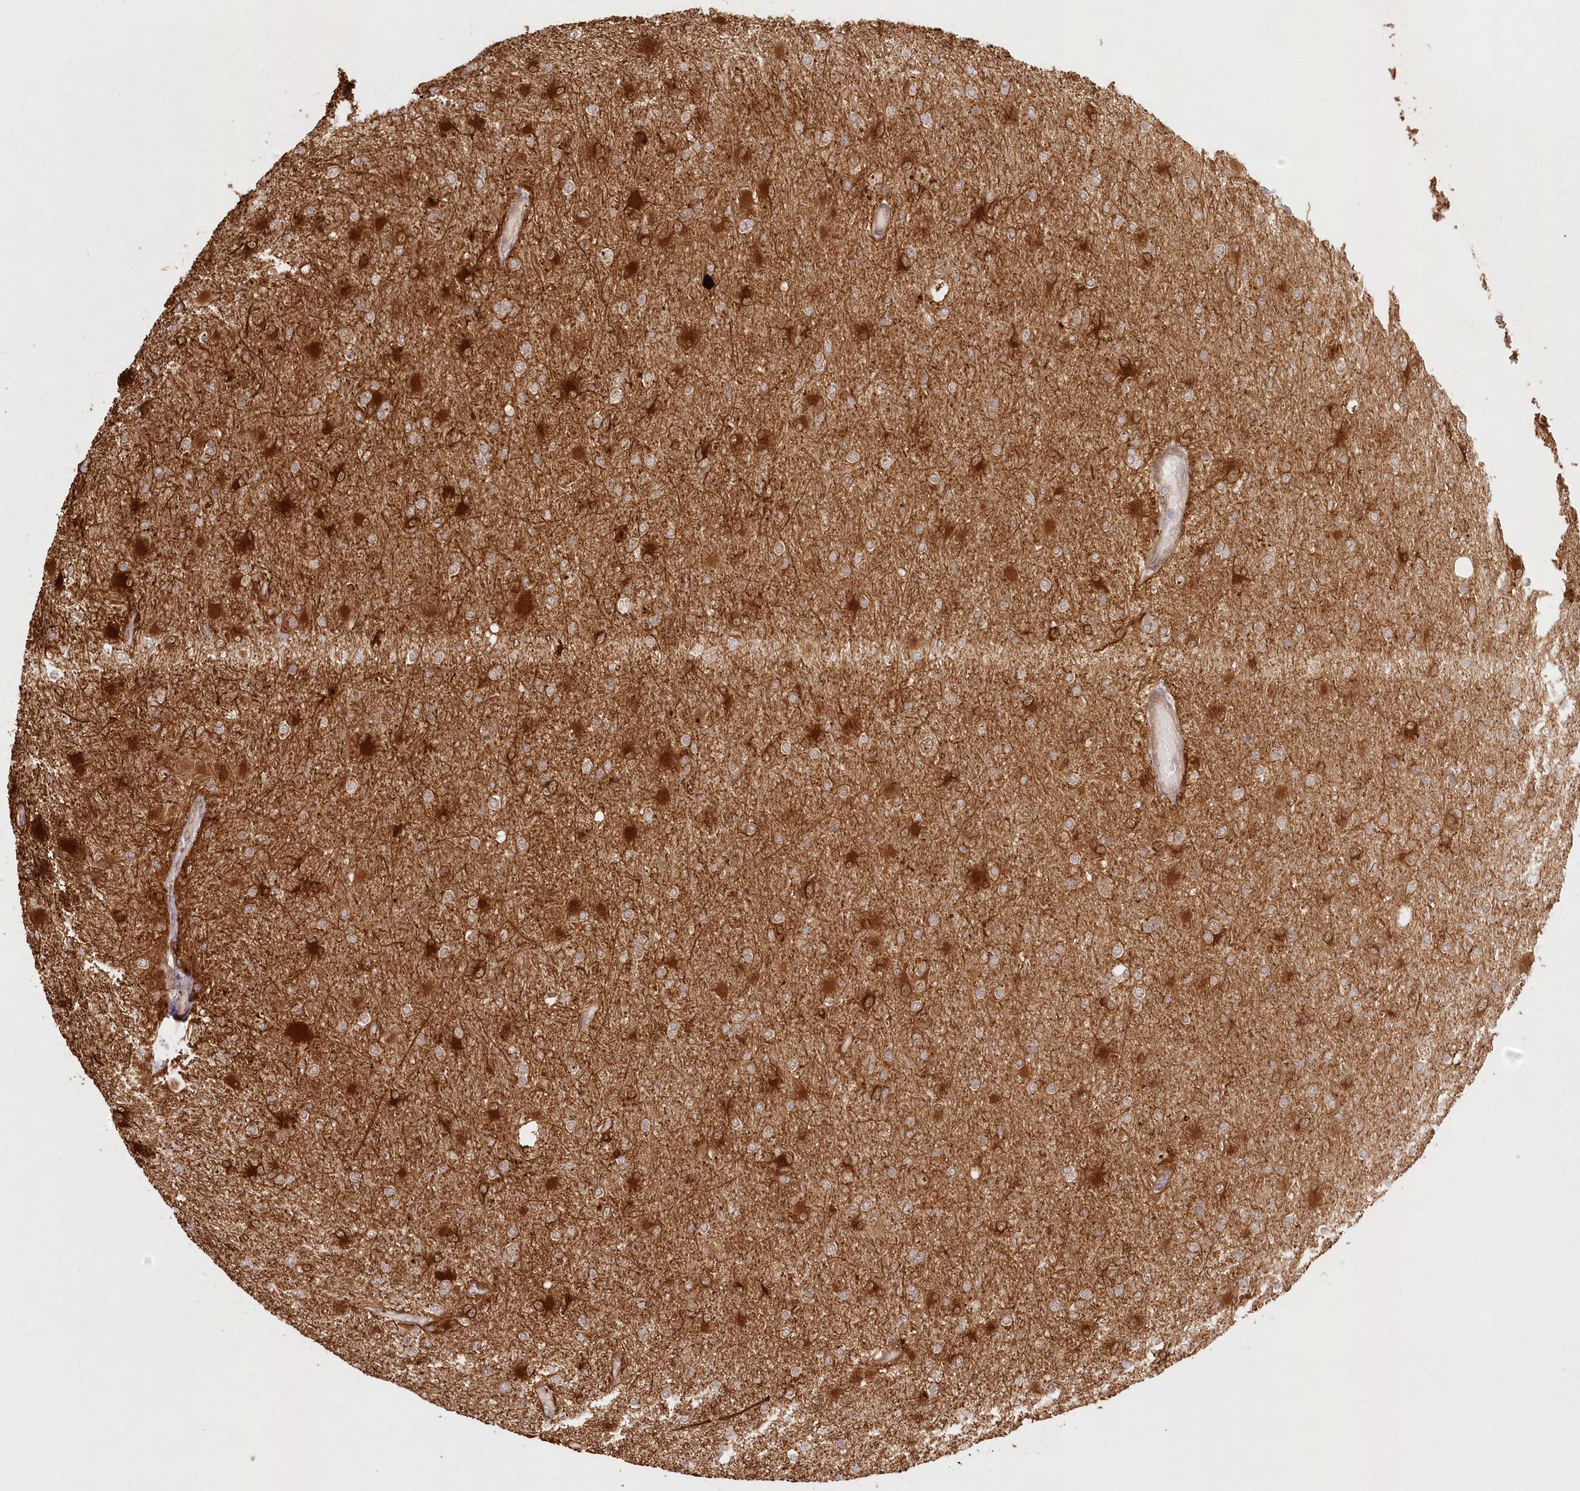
{"staining": {"intensity": "strong", "quantity": "<25%", "location": "cytoplasmic/membranous"}, "tissue": "glioma", "cell_type": "Tumor cells", "image_type": "cancer", "snomed": [{"axis": "morphology", "description": "Glioma, malignant, High grade"}, {"axis": "topography", "description": "Cerebral cortex"}], "caption": "Immunohistochemistry micrograph of neoplastic tissue: high-grade glioma (malignant) stained using immunohistochemistry shows medium levels of strong protein expression localized specifically in the cytoplasmic/membranous of tumor cells, appearing as a cytoplasmic/membranous brown color.", "gene": "KIAA0232", "patient": {"sex": "female", "age": 36}}